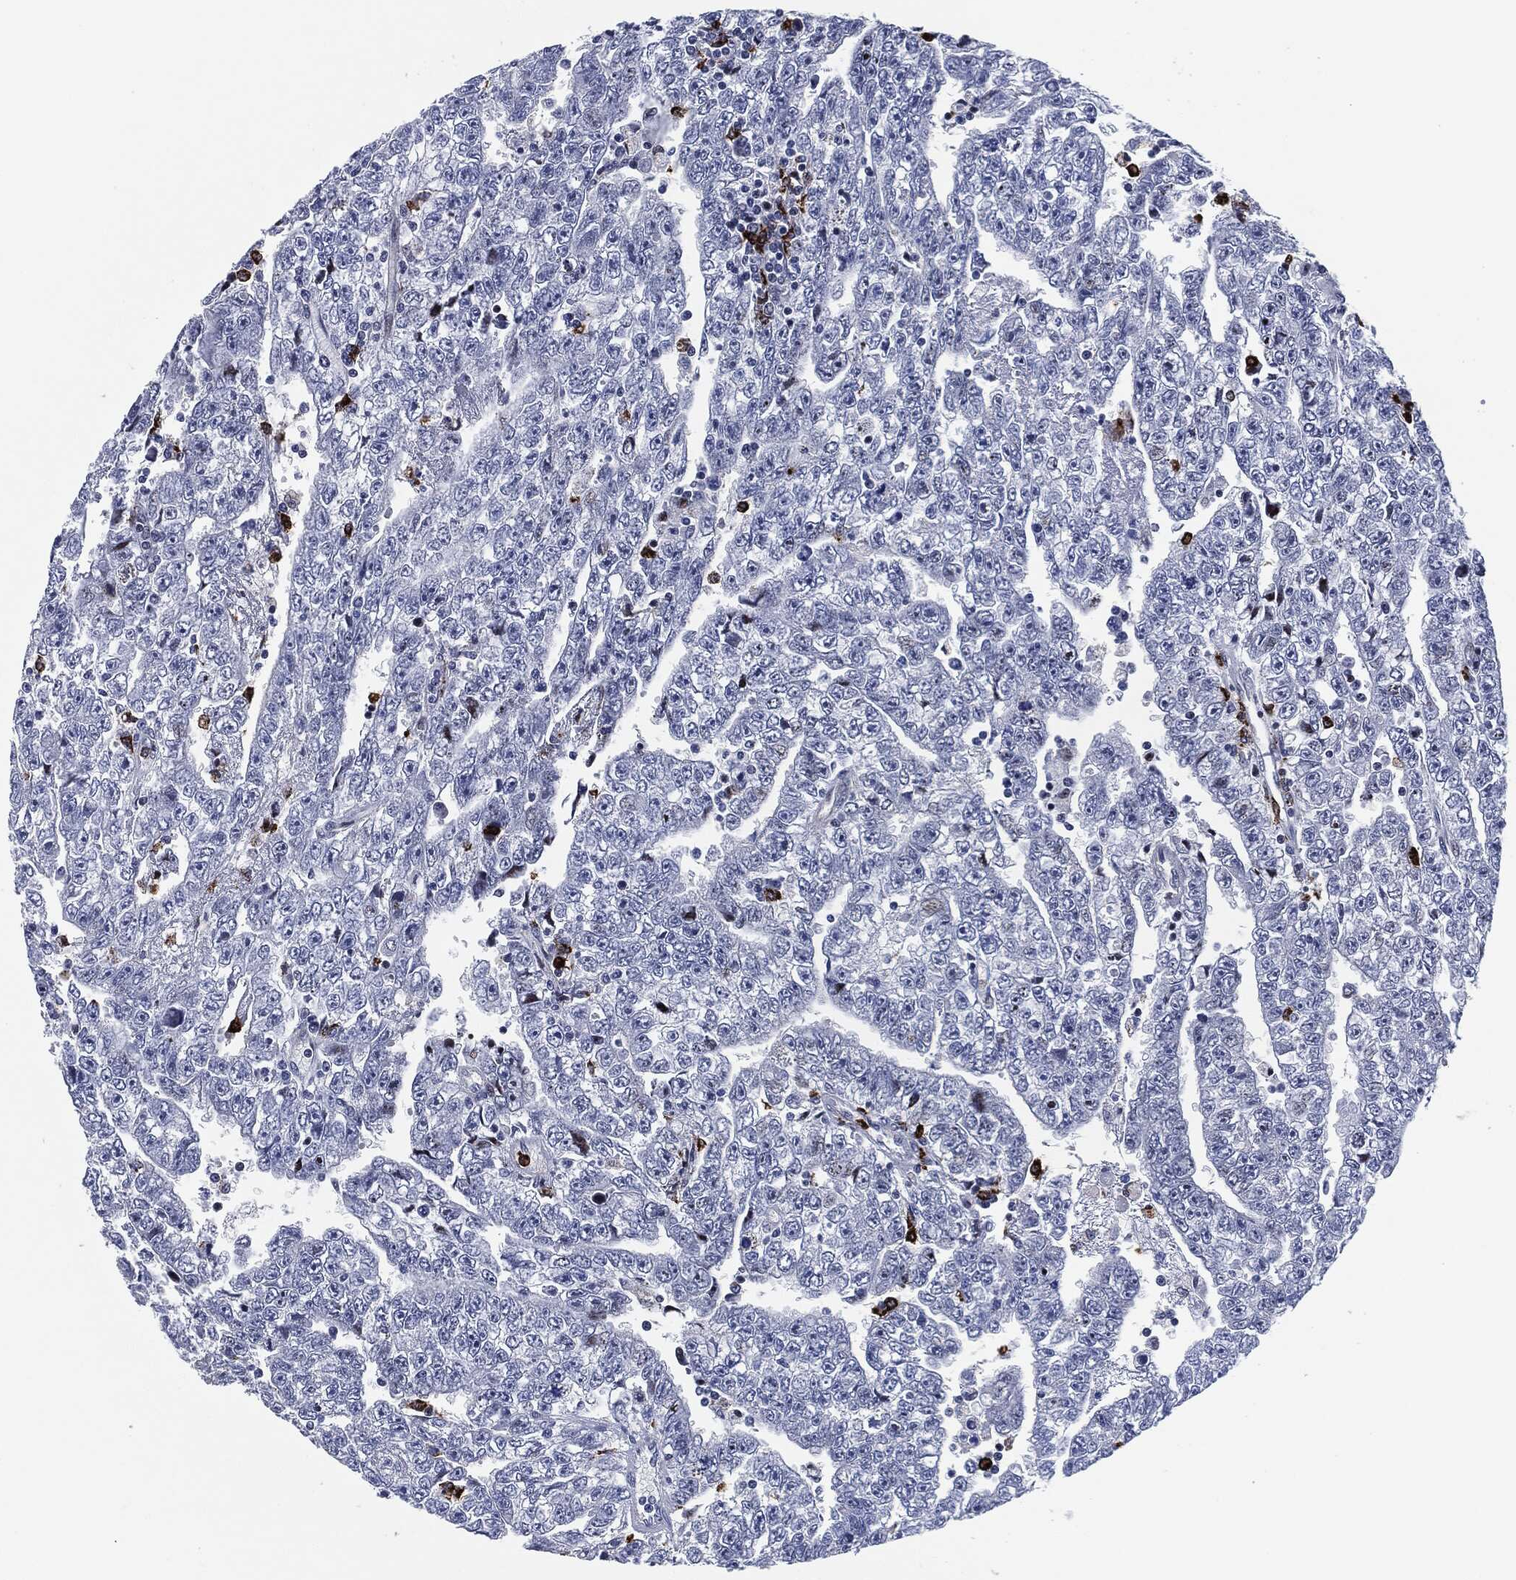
{"staining": {"intensity": "negative", "quantity": "none", "location": "none"}, "tissue": "testis cancer", "cell_type": "Tumor cells", "image_type": "cancer", "snomed": [{"axis": "morphology", "description": "Carcinoma, Embryonal, NOS"}, {"axis": "topography", "description": "Testis"}], "caption": "IHC micrograph of human testis cancer stained for a protein (brown), which exhibits no expression in tumor cells.", "gene": "MPO", "patient": {"sex": "male", "age": 25}}